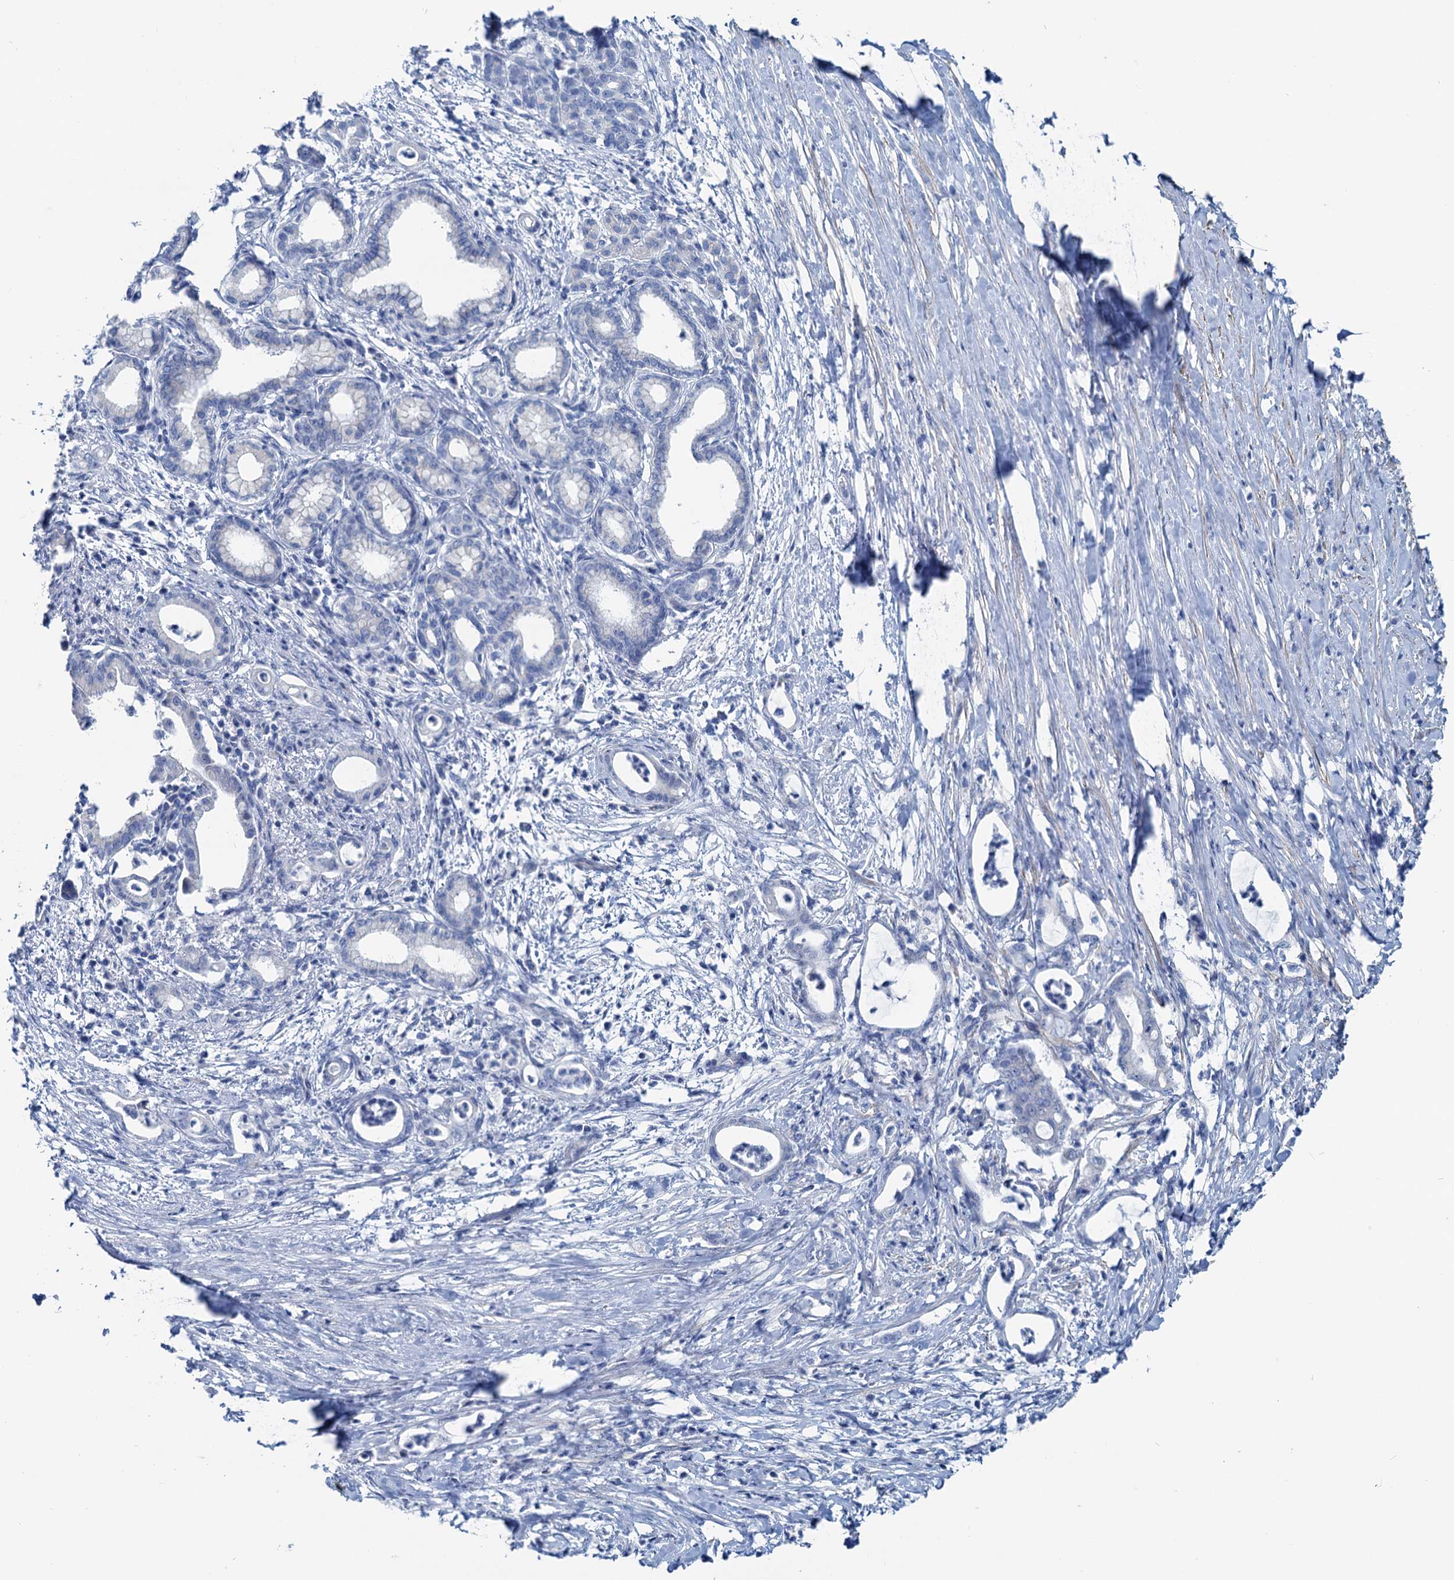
{"staining": {"intensity": "negative", "quantity": "none", "location": "none"}, "tissue": "pancreatic cancer", "cell_type": "Tumor cells", "image_type": "cancer", "snomed": [{"axis": "morphology", "description": "Adenocarcinoma, NOS"}, {"axis": "topography", "description": "Pancreas"}], "caption": "IHC of pancreatic adenocarcinoma shows no staining in tumor cells.", "gene": "SLC1A3", "patient": {"sex": "female", "age": 55}}